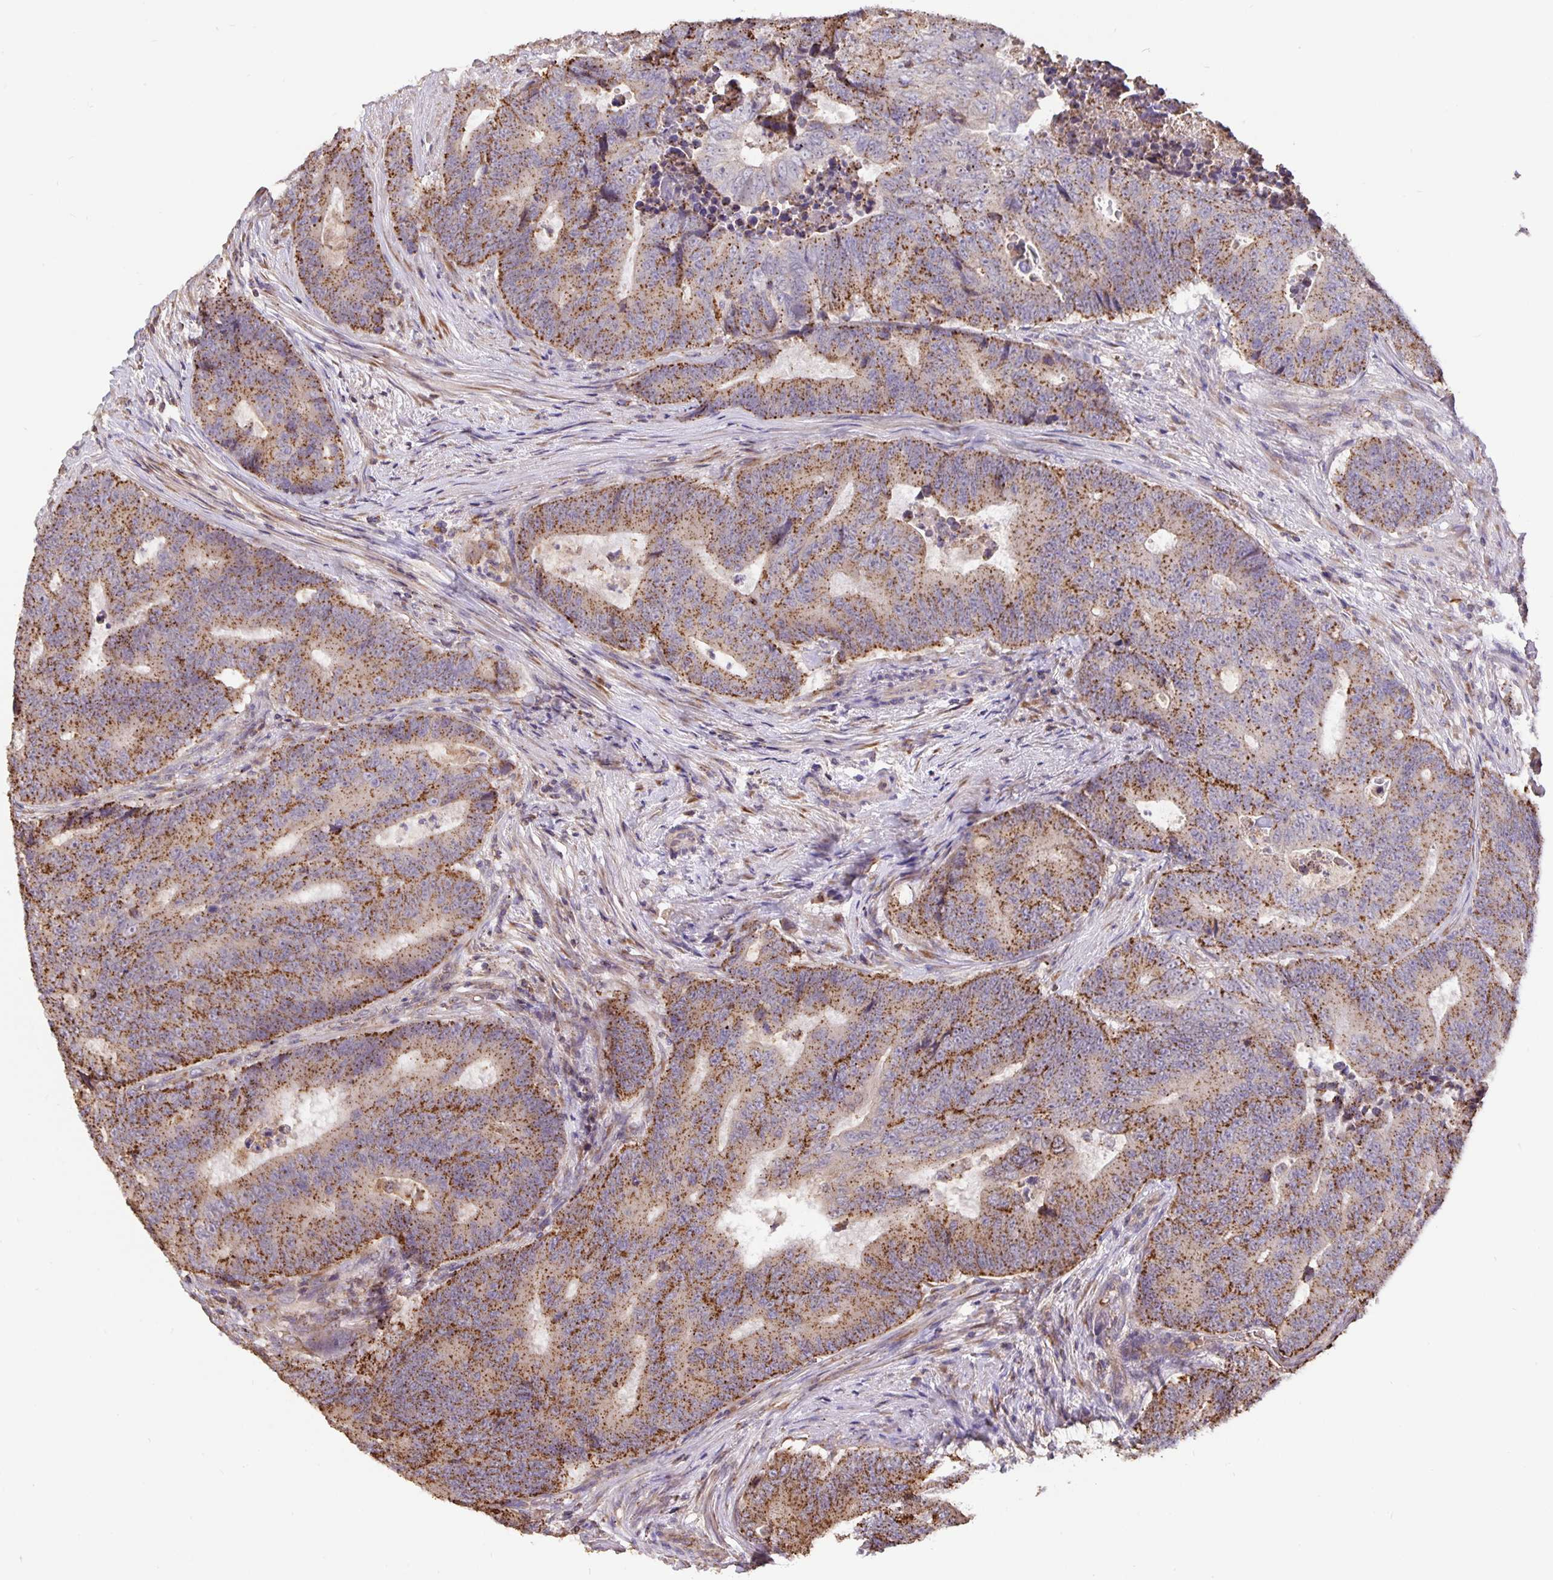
{"staining": {"intensity": "moderate", "quantity": ">75%", "location": "cytoplasmic/membranous"}, "tissue": "colorectal cancer", "cell_type": "Tumor cells", "image_type": "cancer", "snomed": [{"axis": "morphology", "description": "Adenocarcinoma, NOS"}, {"axis": "topography", "description": "Colon"}], "caption": "Immunohistochemistry image of neoplastic tissue: adenocarcinoma (colorectal) stained using IHC demonstrates medium levels of moderate protein expression localized specifically in the cytoplasmic/membranous of tumor cells, appearing as a cytoplasmic/membranous brown color.", "gene": "TMEM71", "patient": {"sex": "female", "age": 48}}